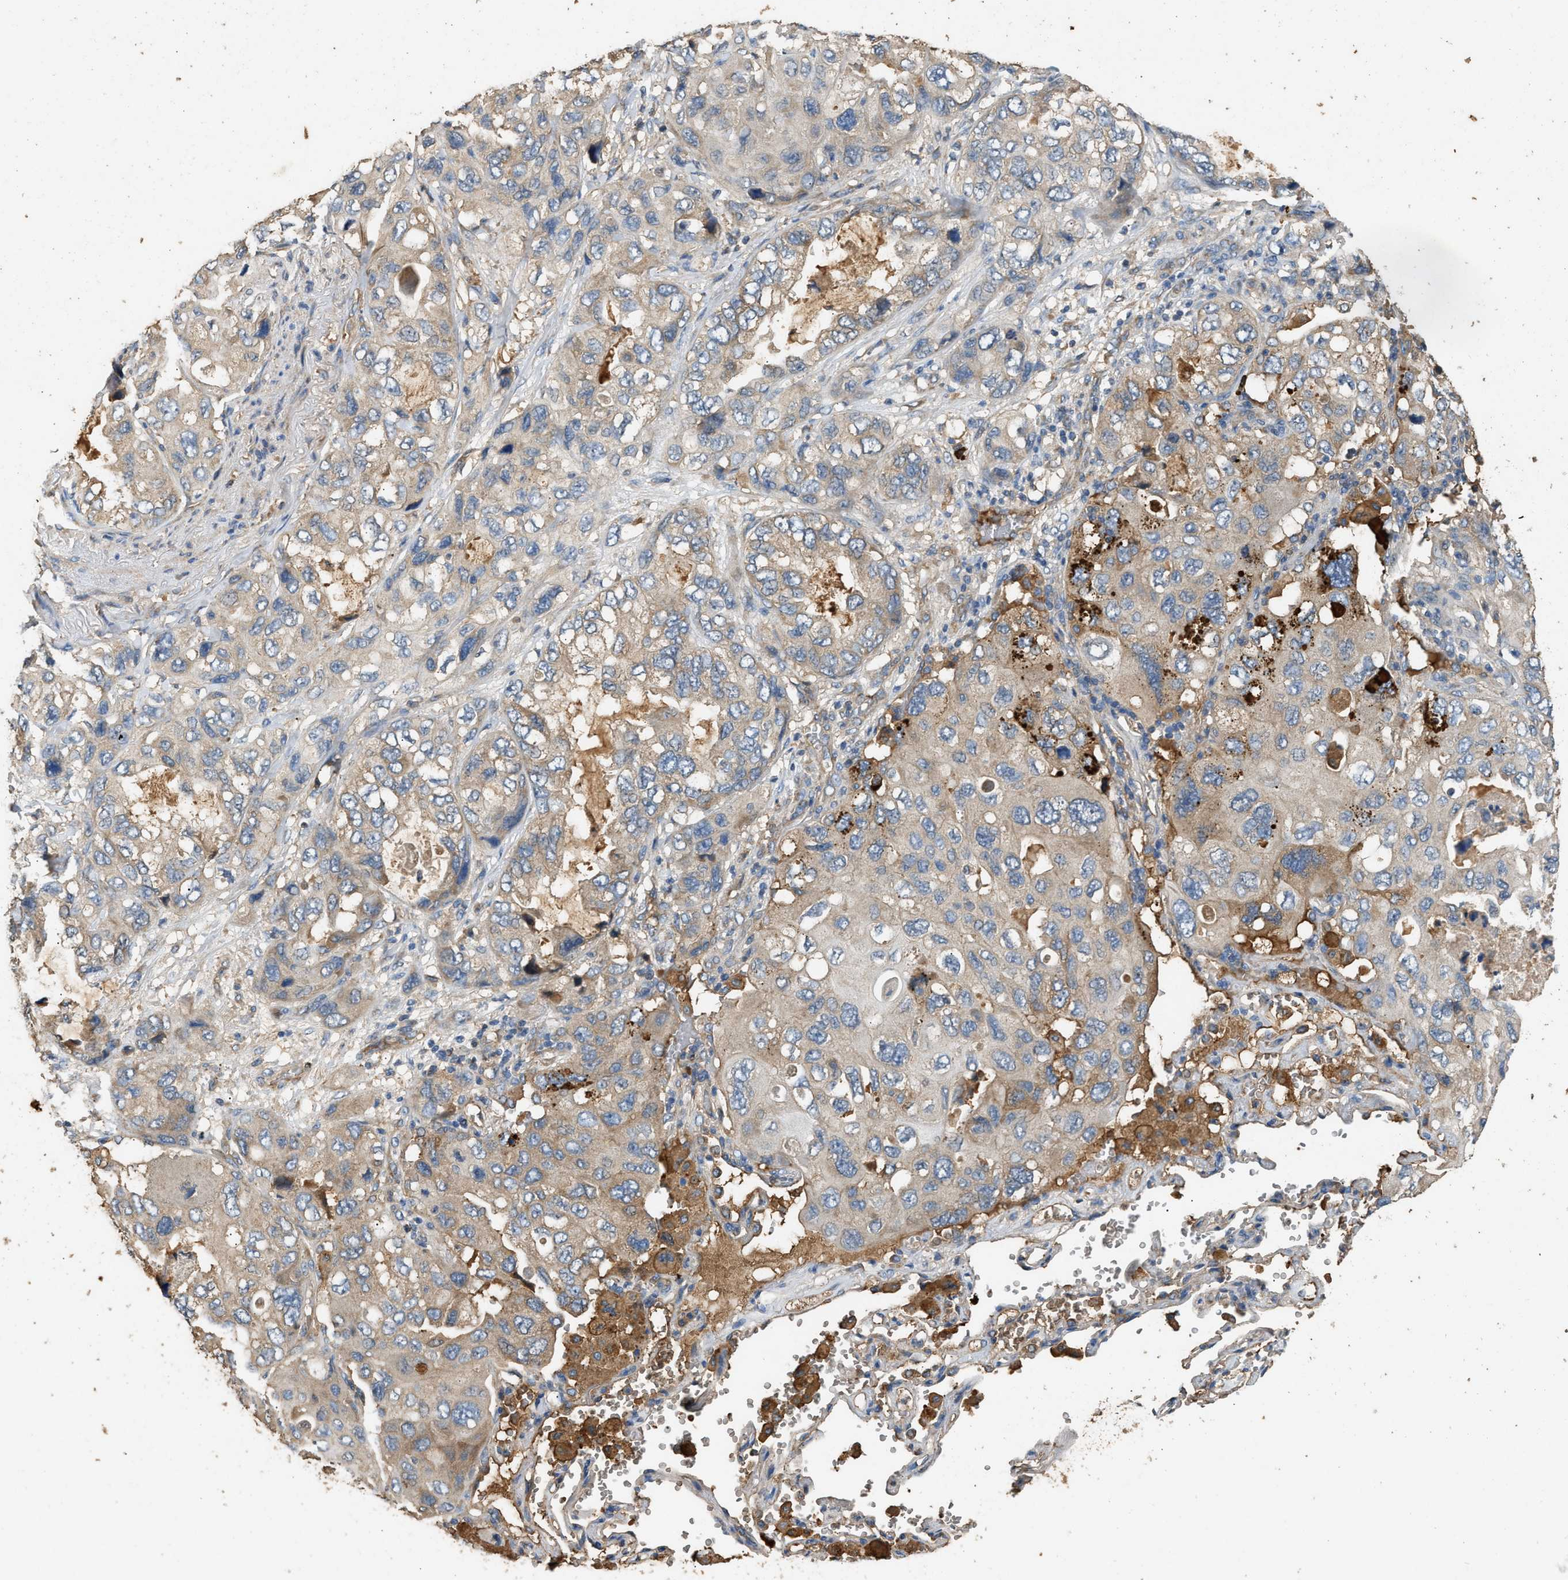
{"staining": {"intensity": "moderate", "quantity": "<25%", "location": "cytoplasmic/membranous"}, "tissue": "lung cancer", "cell_type": "Tumor cells", "image_type": "cancer", "snomed": [{"axis": "morphology", "description": "Squamous cell carcinoma, NOS"}, {"axis": "topography", "description": "Lung"}], "caption": "High-magnification brightfield microscopy of lung squamous cell carcinoma stained with DAB (brown) and counterstained with hematoxylin (blue). tumor cells exhibit moderate cytoplasmic/membranous staining is seen in approximately<25% of cells.", "gene": "TMEM268", "patient": {"sex": "female", "age": 73}}